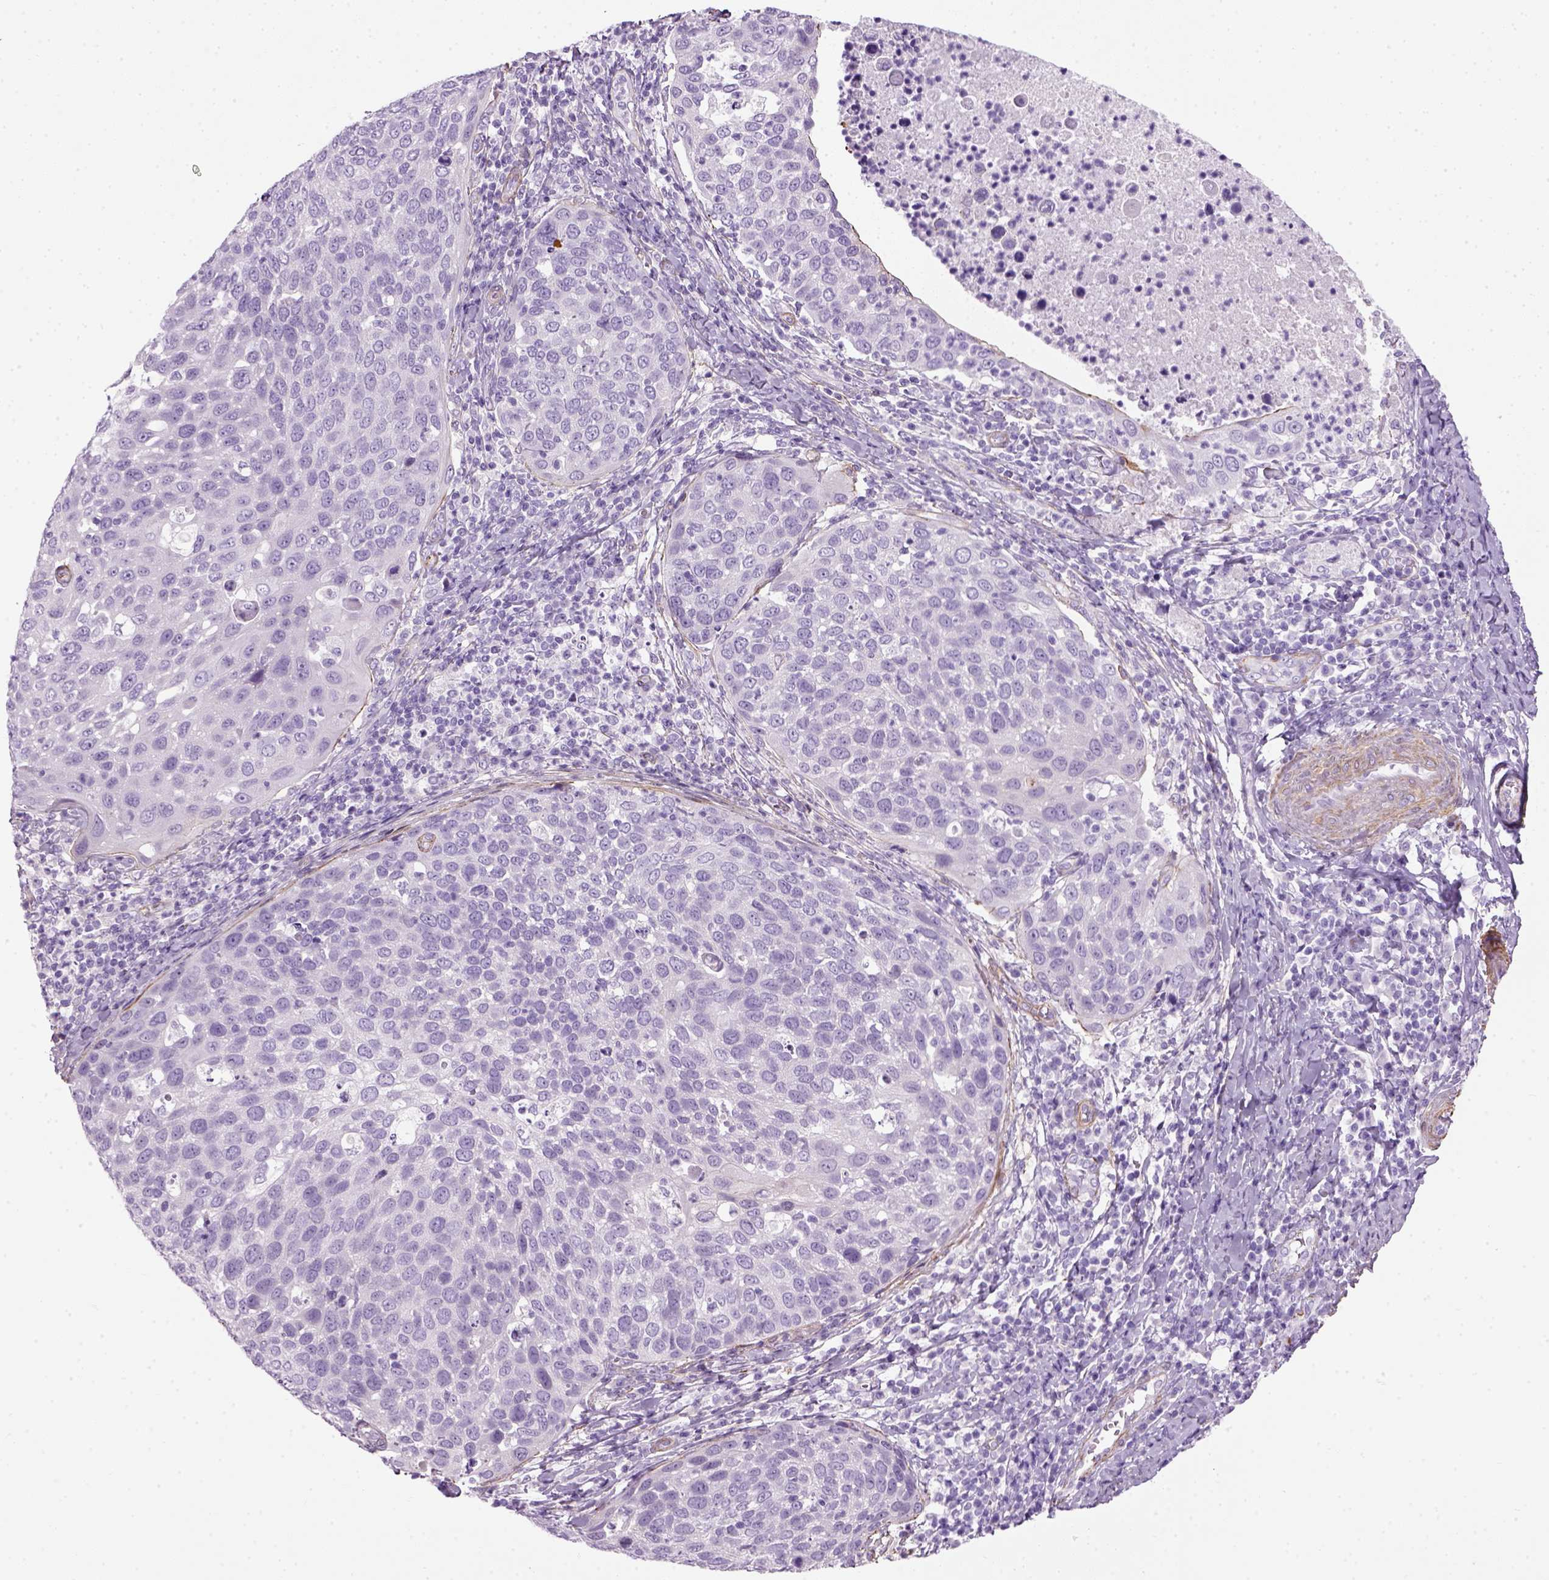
{"staining": {"intensity": "negative", "quantity": "none", "location": "none"}, "tissue": "cervical cancer", "cell_type": "Tumor cells", "image_type": "cancer", "snomed": [{"axis": "morphology", "description": "Squamous cell carcinoma, NOS"}, {"axis": "topography", "description": "Cervix"}], "caption": "Immunohistochemistry (IHC) image of neoplastic tissue: human squamous cell carcinoma (cervical) stained with DAB (3,3'-diaminobenzidine) demonstrates no significant protein positivity in tumor cells. (DAB (3,3'-diaminobenzidine) immunohistochemistry (IHC), high magnification).", "gene": "FAM161A", "patient": {"sex": "female", "age": 54}}